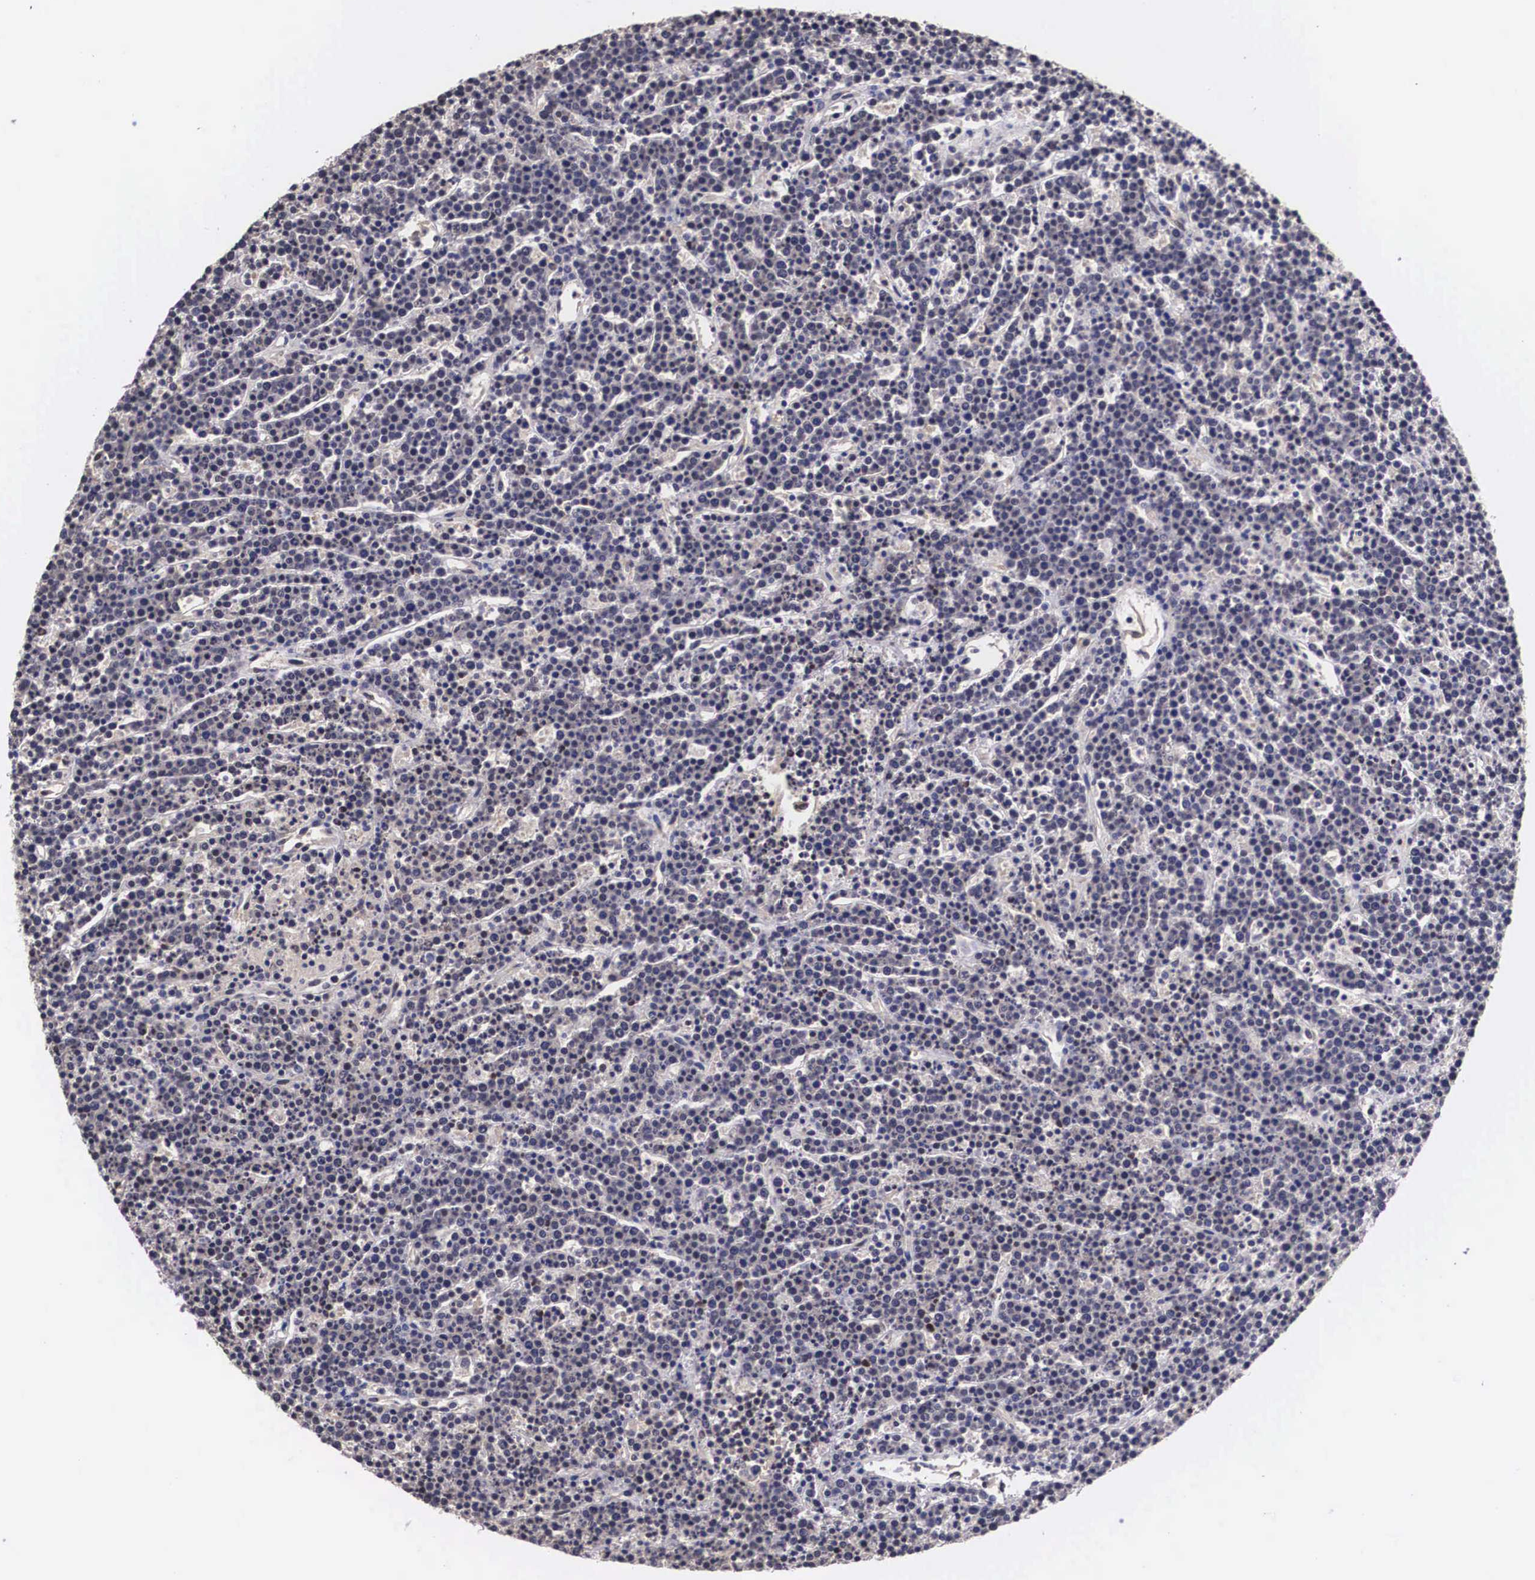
{"staining": {"intensity": "weak", "quantity": "25%-75%", "location": "cytoplasmic/membranous"}, "tissue": "lymphoma", "cell_type": "Tumor cells", "image_type": "cancer", "snomed": [{"axis": "morphology", "description": "Malignant lymphoma, non-Hodgkin's type, High grade"}, {"axis": "topography", "description": "Ovary"}], "caption": "A low amount of weak cytoplasmic/membranous staining is seen in about 25%-75% of tumor cells in malignant lymphoma, non-Hodgkin's type (high-grade) tissue.", "gene": "OTX2", "patient": {"sex": "female", "age": 56}}